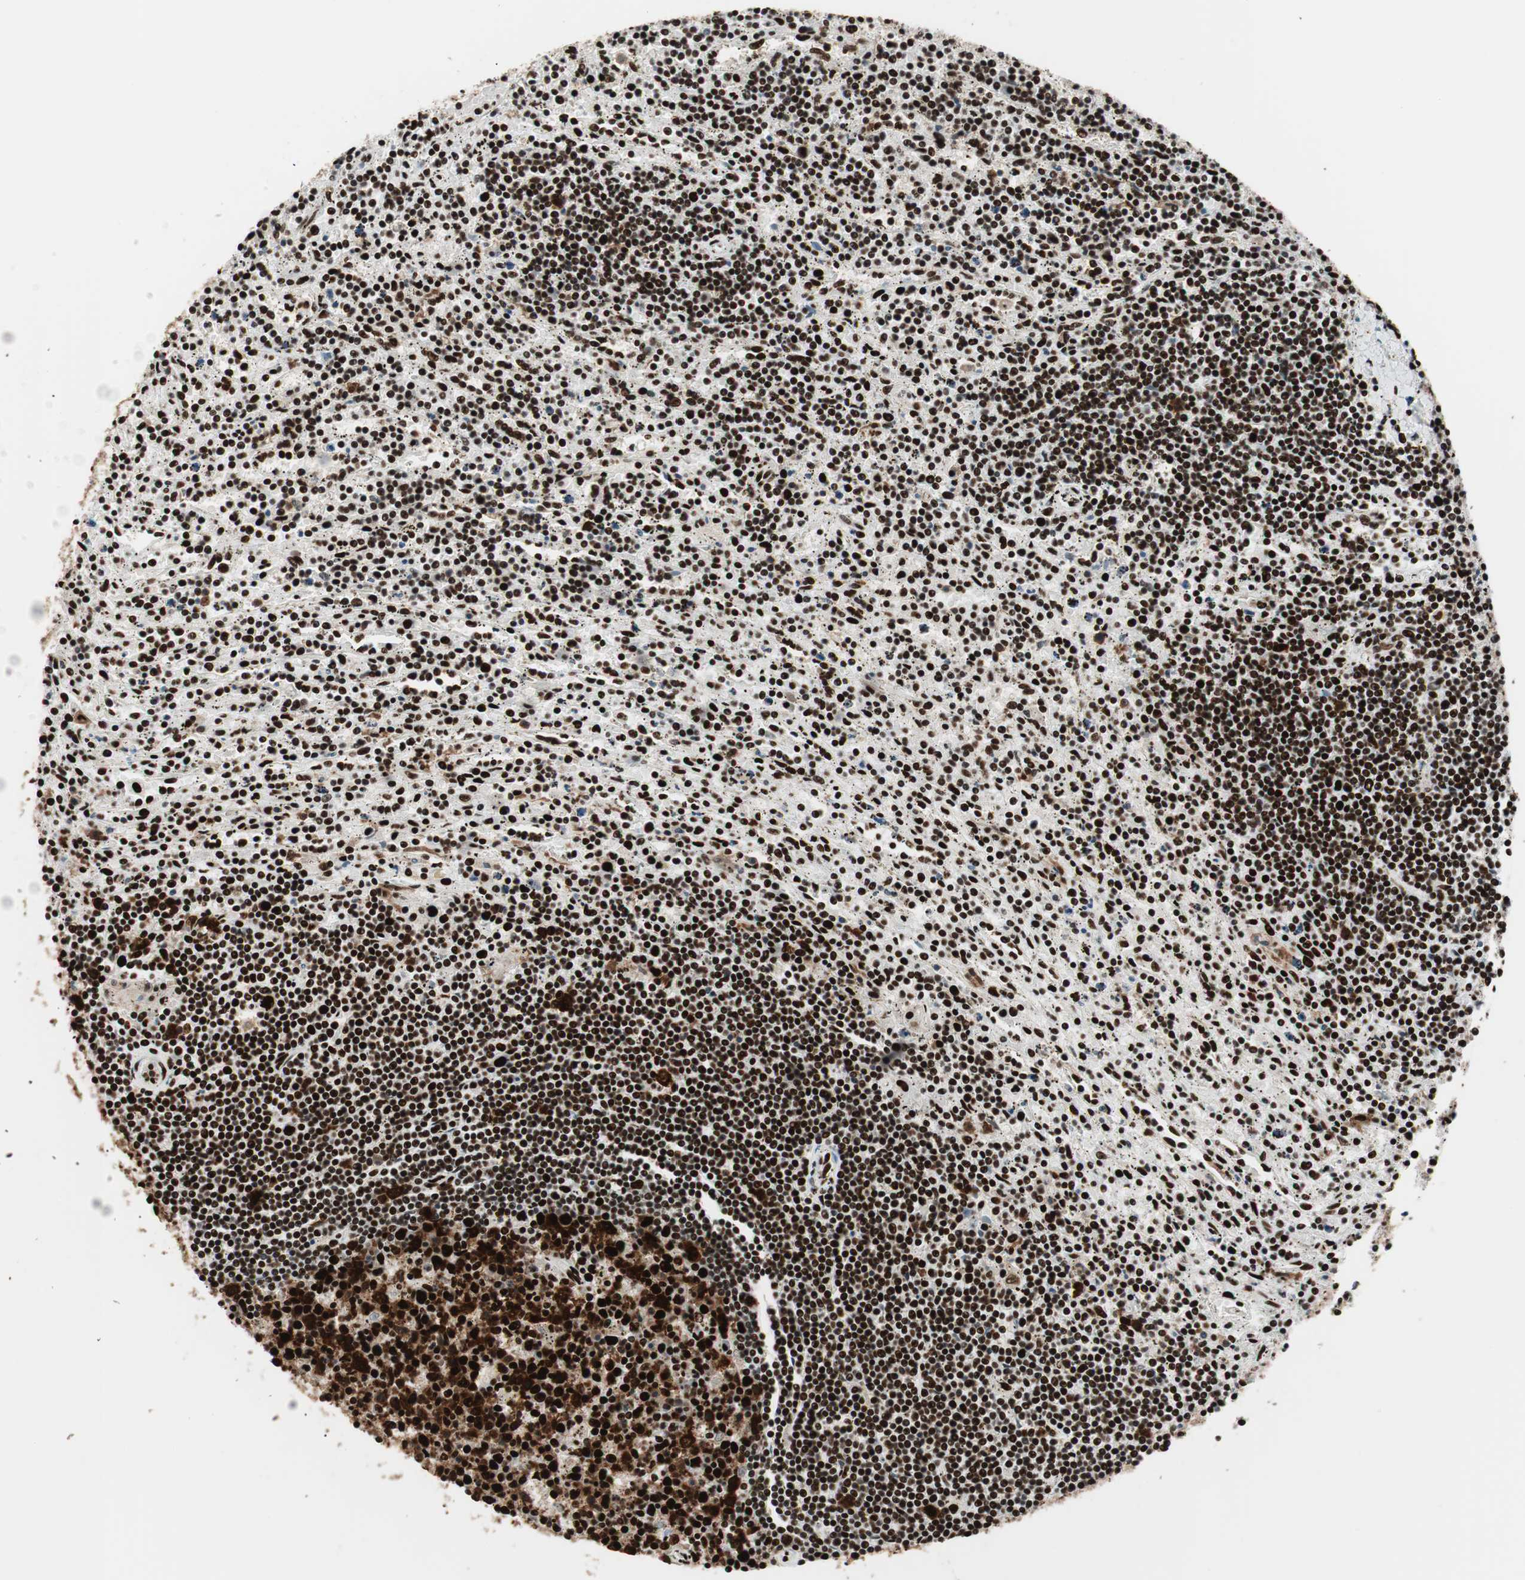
{"staining": {"intensity": "strong", "quantity": ">75%", "location": "nuclear"}, "tissue": "lymphoma", "cell_type": "Tumor cells", "image_type": "cancer", "snomed": [{"axis": "morphology", "description": "Malignant lymphoma, non-Hodgkin's type, Low grade"}, {"axis": "topography", "description": "Spleen"}], "caption": "Malignant lymphoma, non-Hodgkin's type (low-grade) stained with immunohistochemistry (IHC) demonstrates strong nuclear expression in about >75% of tumor cells.", "gene": "PSME3", "patient": {"sex": "male", "age": 76}}